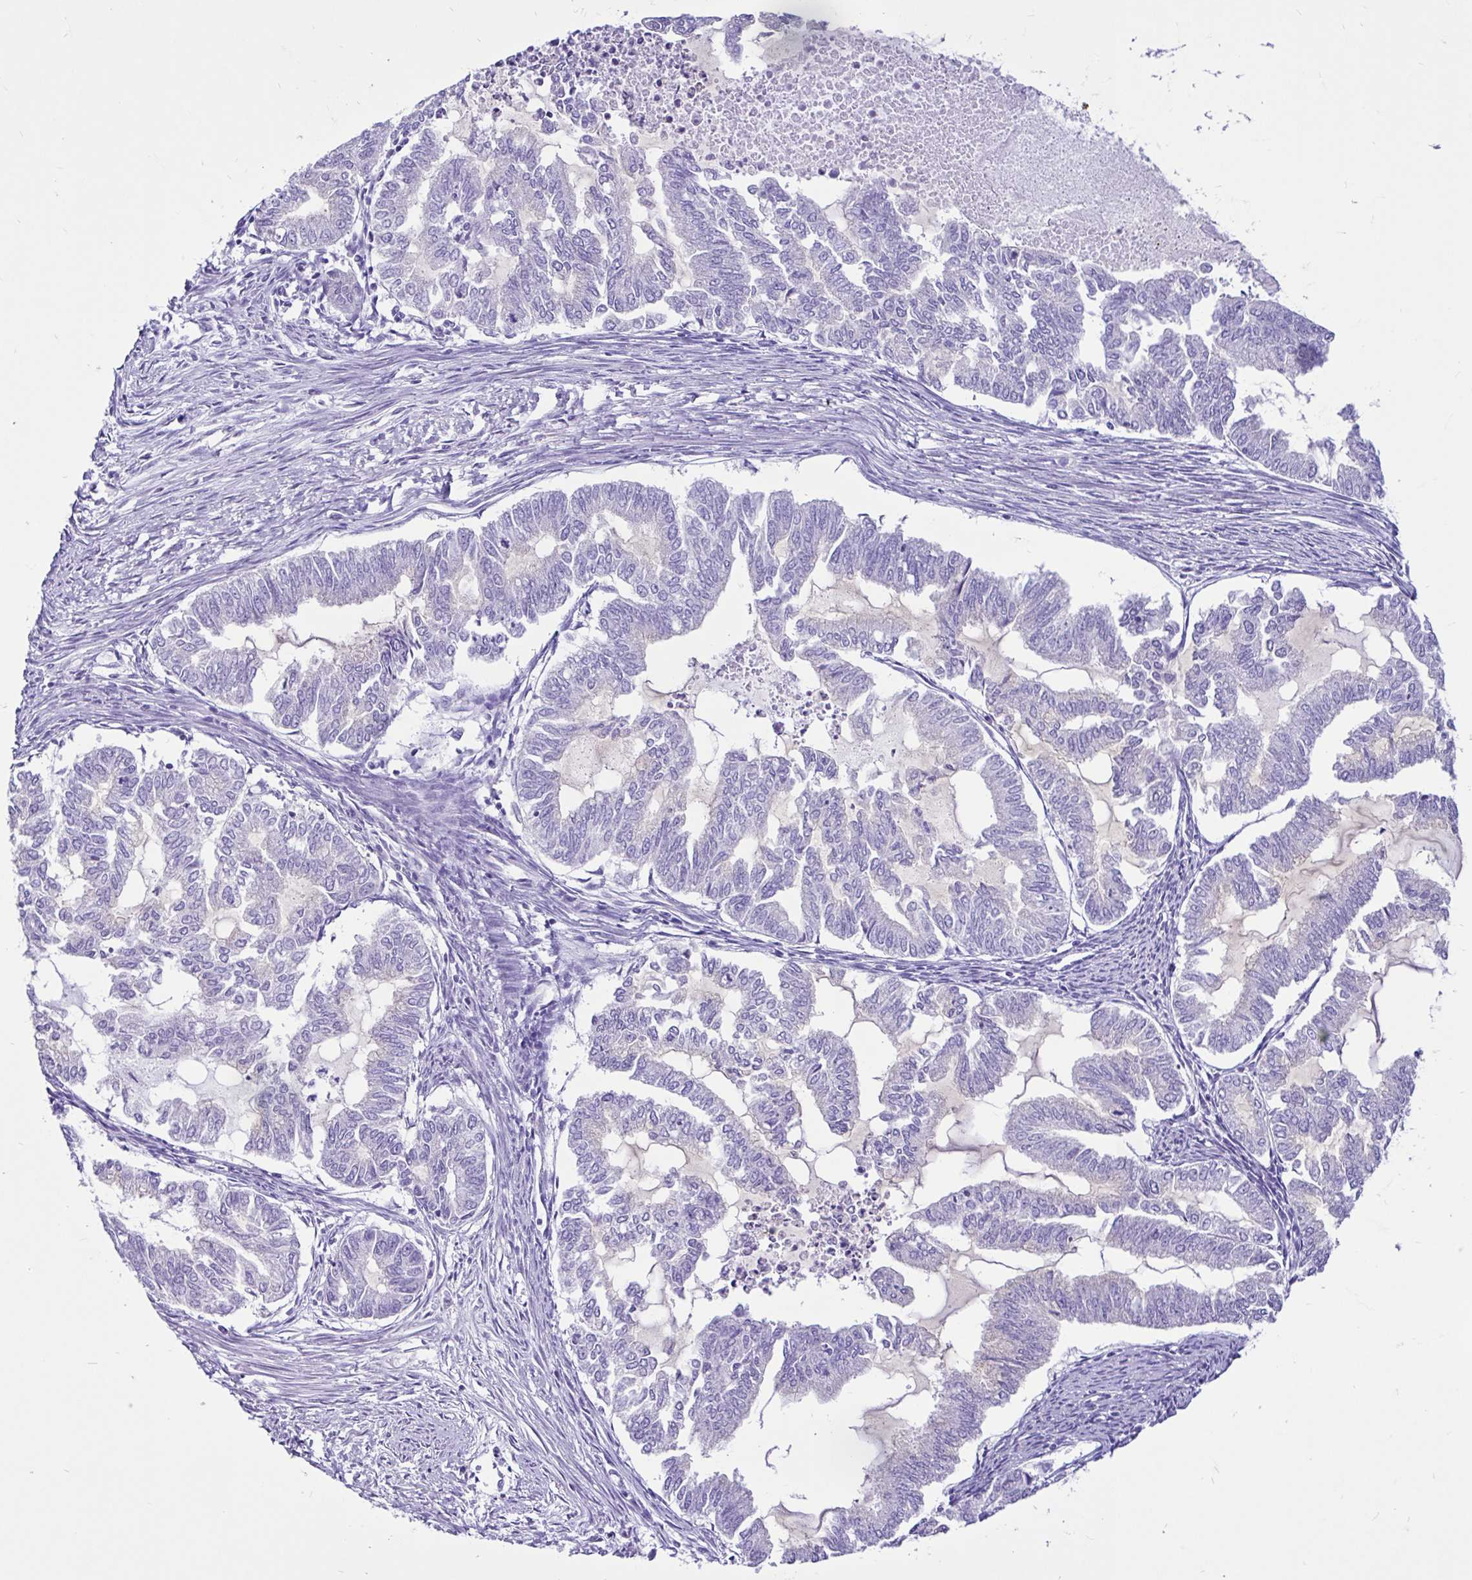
{"staining": {"intensity": "negative", "quantity": "none", "location": "none"}, "tissue": "endometrial cancer", "cell_type": "Tumor cells", "image_type": "cancer", "snomed": [{"axis": "morphology", "description": "Adenocarcinoma, NOS"}, {"axis": "topography", "description": "Endometrium"}], "caption": "DAB immunohistochemical staining of endometrial adenocarcinoma exhibits no significant expression in tumor cells. (Immunohistochemistry (ihc), brightfield microscopy, high magnification).", "gene": "CYP19A1", "patient": {"sex": "female", "age": 79}}